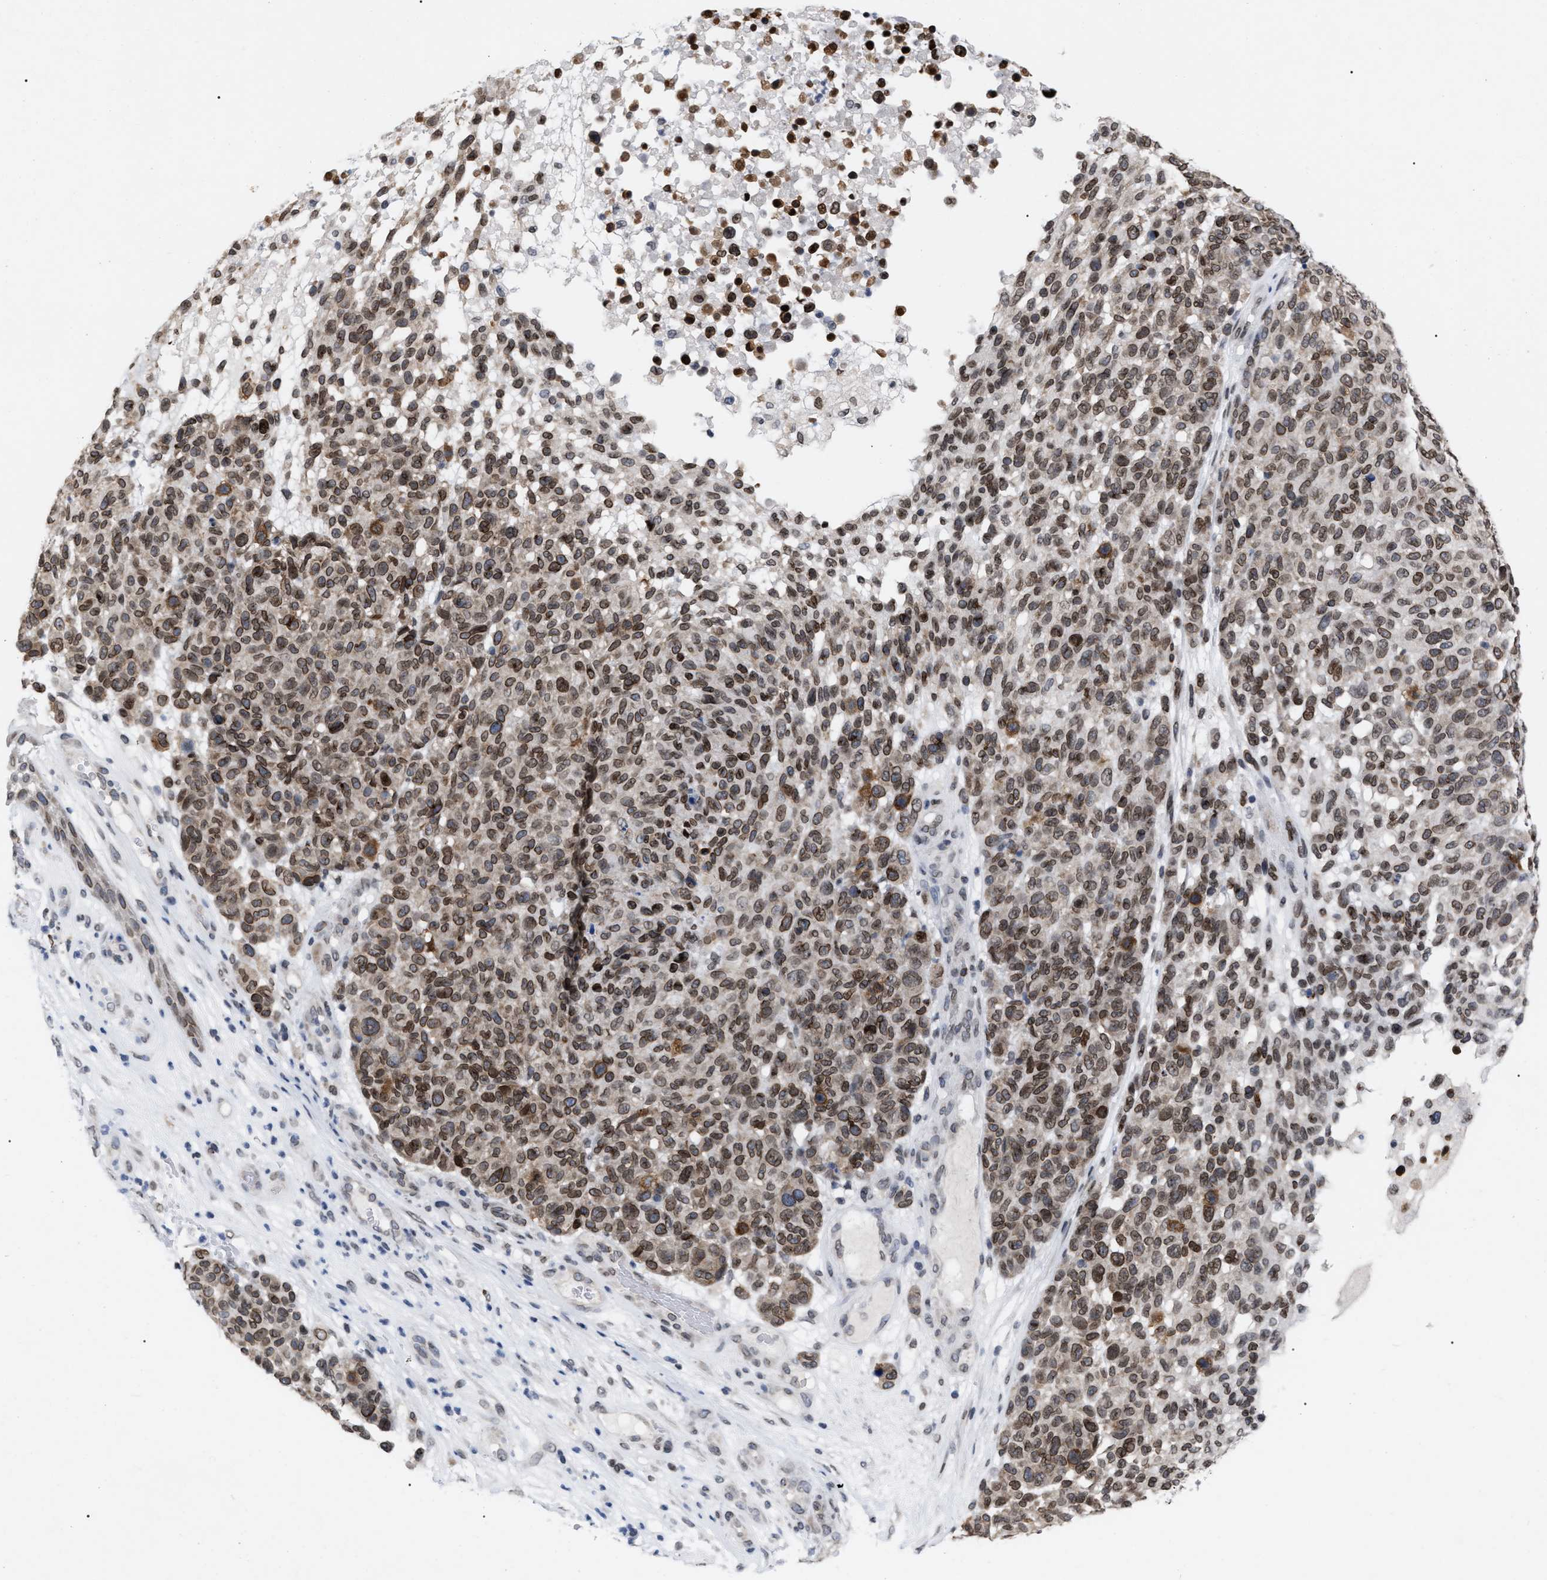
{"staining": {"intensity": "moderate", "quantity": ">75%", "location": "cytoplasmic/membranous,nuclear"}, "tissue": "melanoma", "cell_type": "Tumor cells", "image_type": "cancer", "snomed": [{"axis": "morphology", "description": "Malignant melanoma, NOS"}, {"axis": "topography", "description": "Skin"}], "caption": "The immunohistochemical stain labels moderate cytoplasmic/membranous and nuclear expression in tumor cells of malignant melanoma tissue. (IHC, brightfield microscopy, high magnification).", "gene": "TPR", "patient": {"sex": "male", "age": 59}}